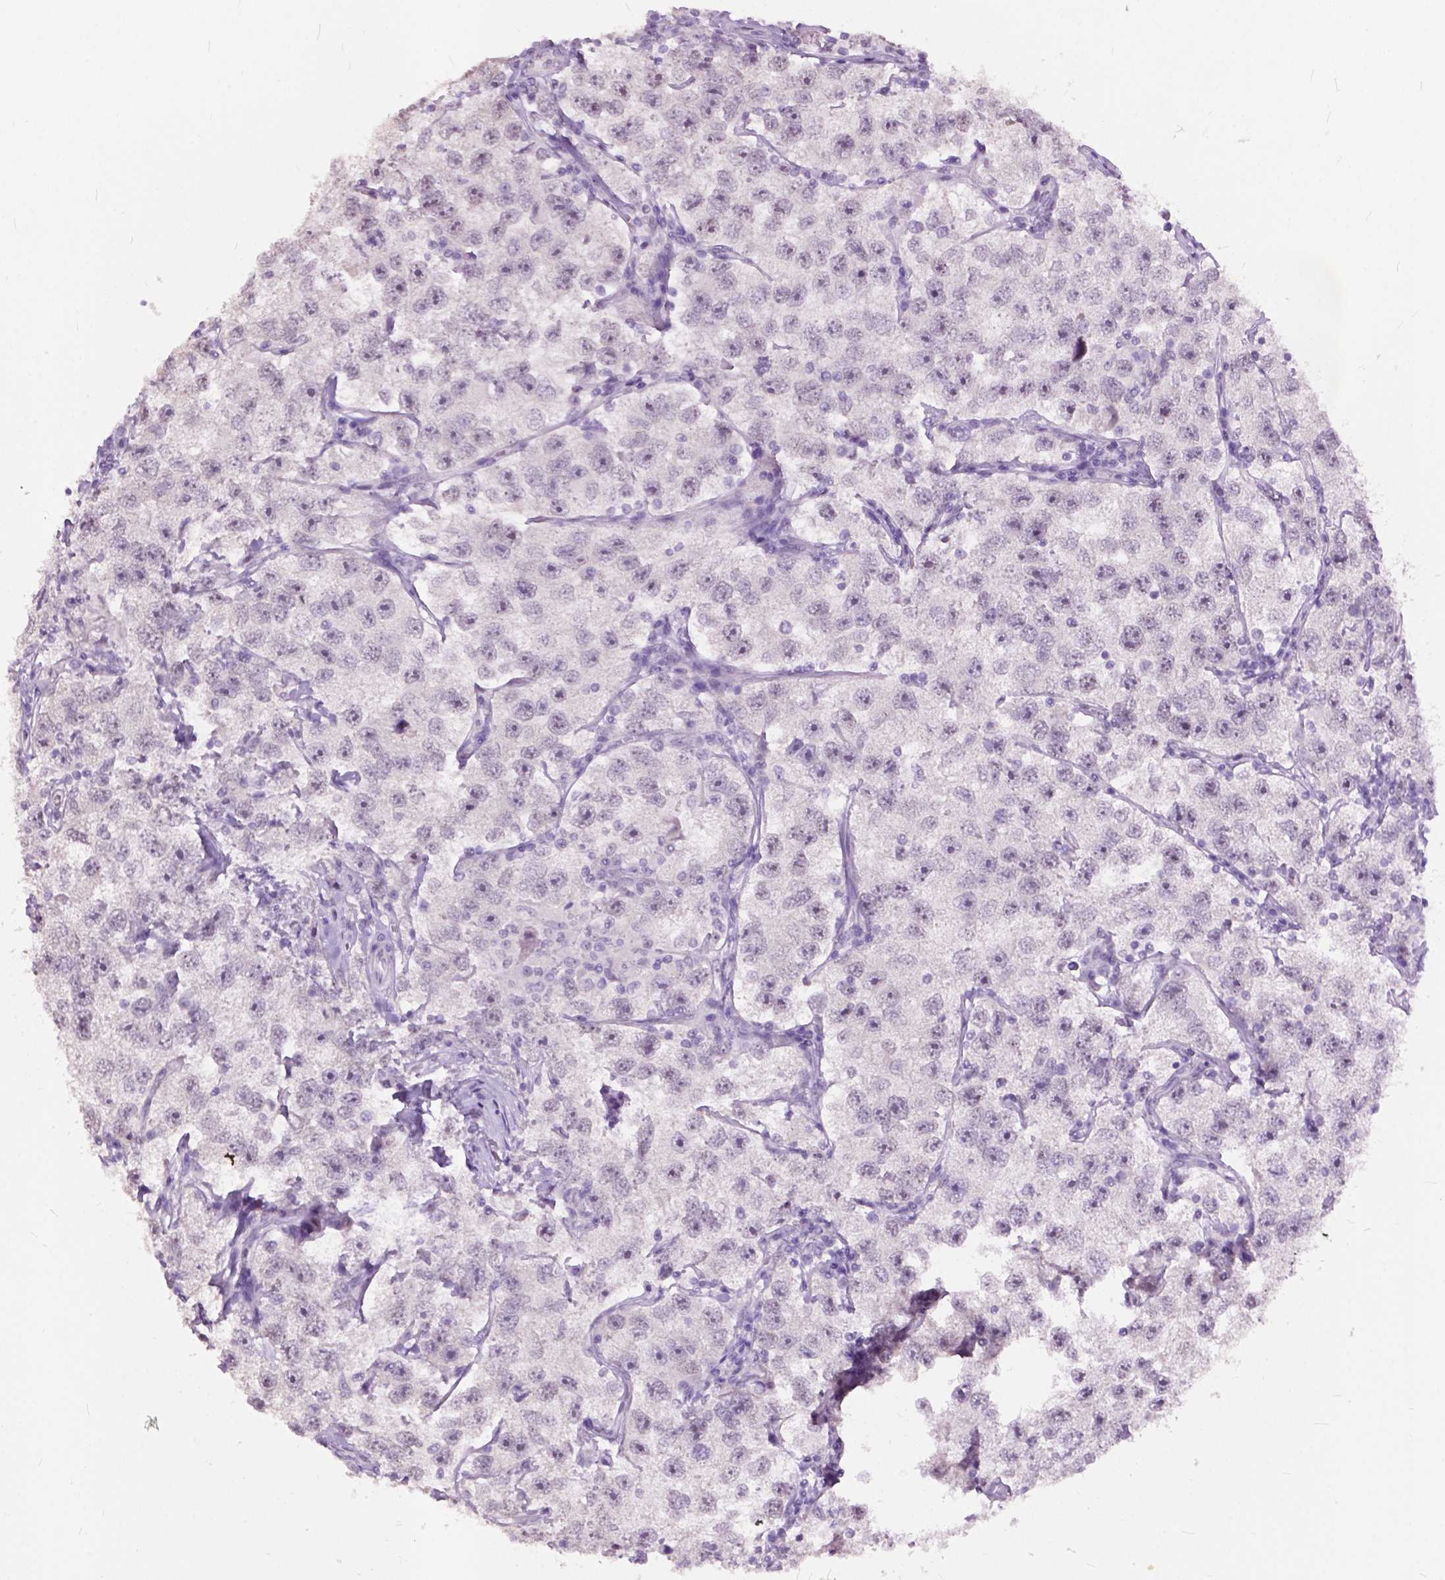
{"staining": {"intensity": "negative", "quantity": "none", "location": "none"}, "tissue": "testis cancer", "cell_type": "Tumor cells", "image_type": "cancer", "snomed": [{"axis": "morphology", "description": "Seminoma, NOS"}, {"axis": "topography", "description": "Testis"}], "caption": "This is an immunohistochemistry micrograph of testis cancer (seminoma). There is no positivity in tumor cells.", "gene": "GPR37L1", "patient": {"sex": "male", "age": 26}}